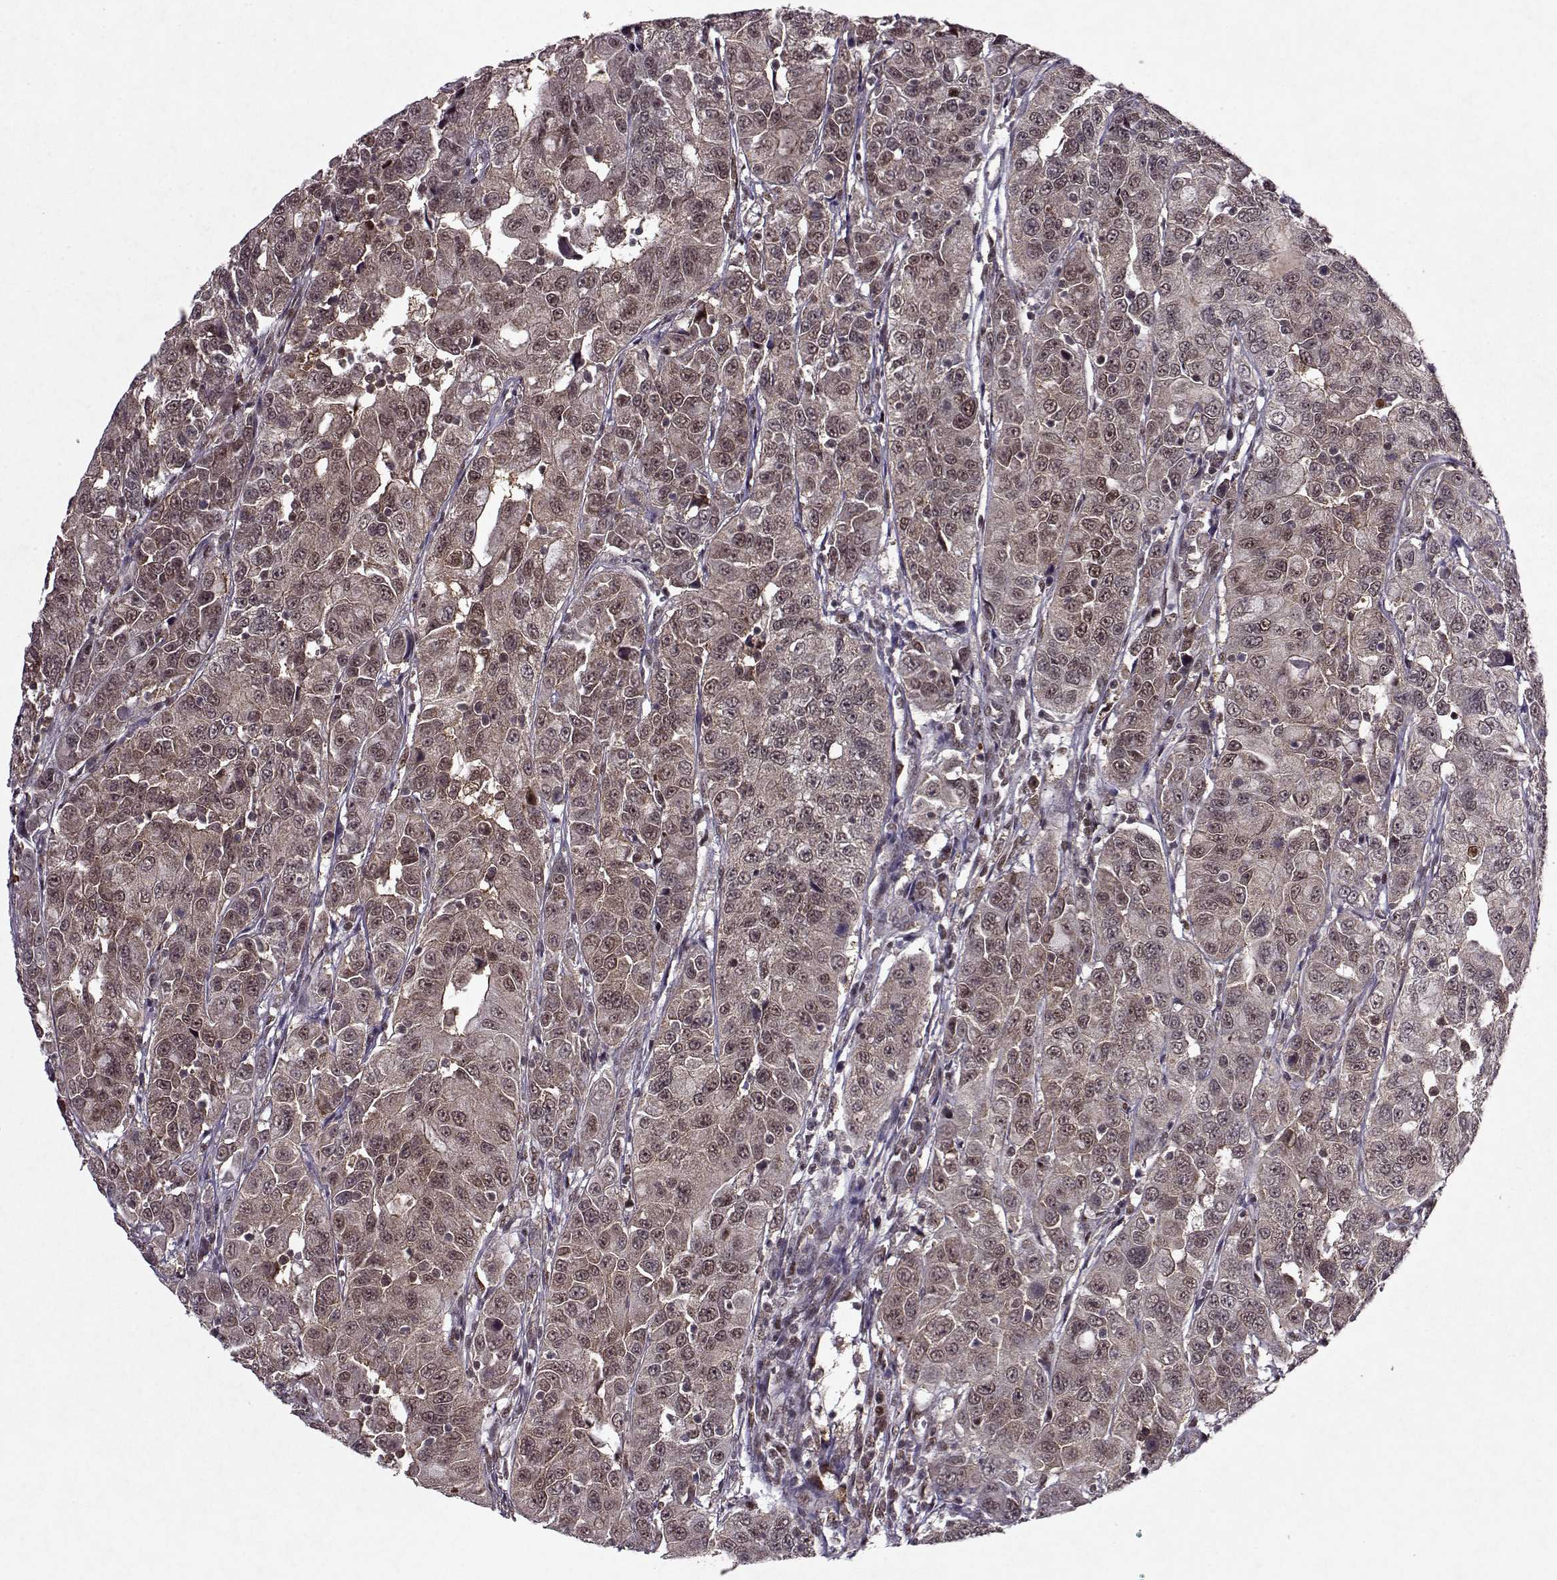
{"staining": {"intensity": "weak", "quantity": ">75%", "location": "cytoplasmic/membranous,nuclear"}, "tissue": "urothelial cancer", "cell_type": "Tumor cells", "image_type": "cancer", "snomed": [{"axis": "morphology", "description": "Urothelial carcinoma, NOS"}, {"axis": "morphology", "description": "Urothelial carcinoma, High grade"}, {"axis": "topography", "description": "Urinary bladder"}], "caption": "There is low levels of weak cytoplasmic/membranous and nuclear expression in tumor cells of urothelial carcinoma (high-grade), as demonstrated by immunohistochemical staining (brown color).", "gene": "PSMA7", "patient": {"sex": "female", "age": 73}}